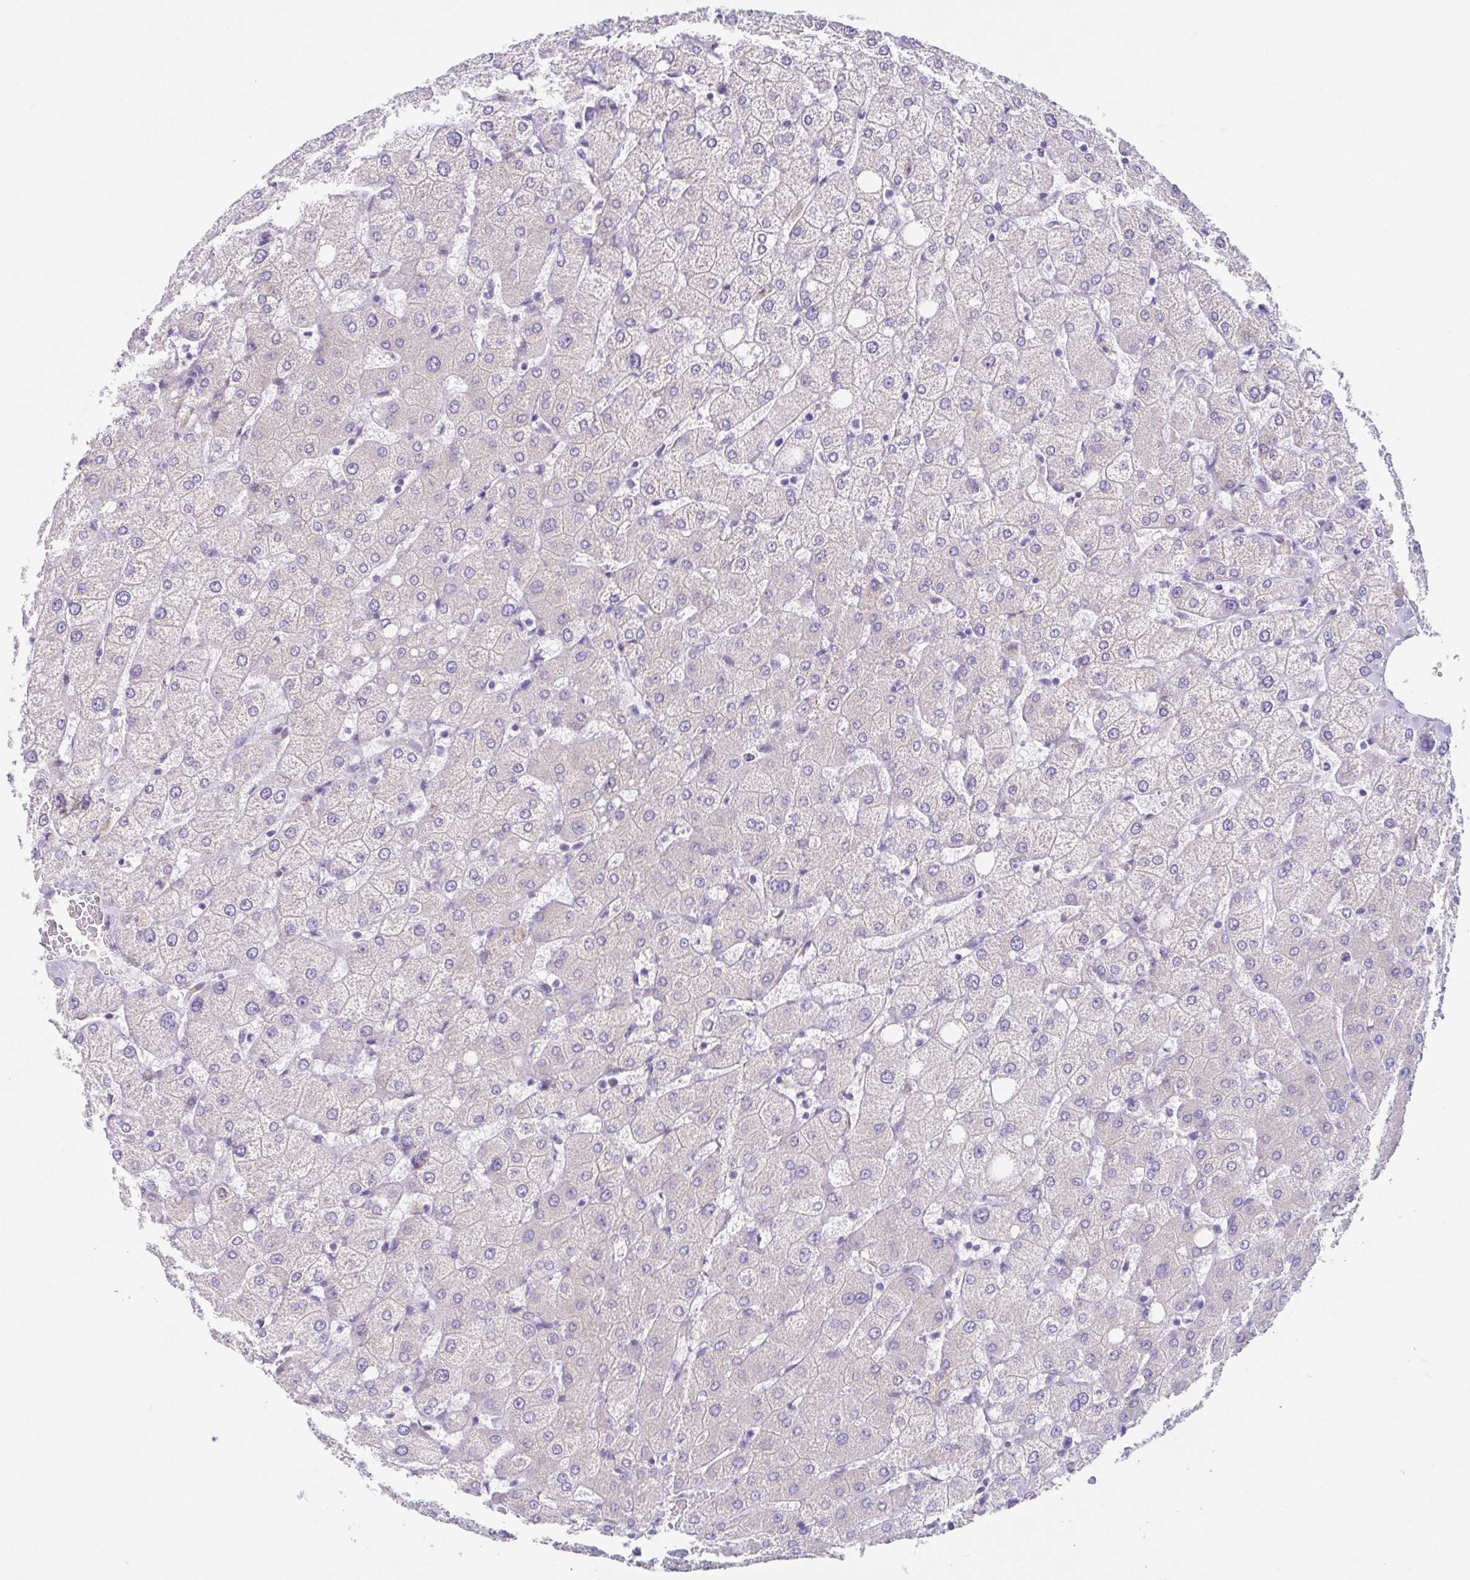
{"staining": {"intensity": "negative", "quantity": "none", "location": "none"}, "tissue": "liver", "cell_type": "Cholangiocytes", "image_type": "normal", "snomed": [{"axis": "morphology", "description": "Normal tissue, NOS"}, {"axis": "topography", "description": "Liver"}], "caption": "Histopathology image shows no protein positivity in cholangiocytes of benign liver.", "gene": "RDH11", "patient": {"sex": "female", "age": 54}}